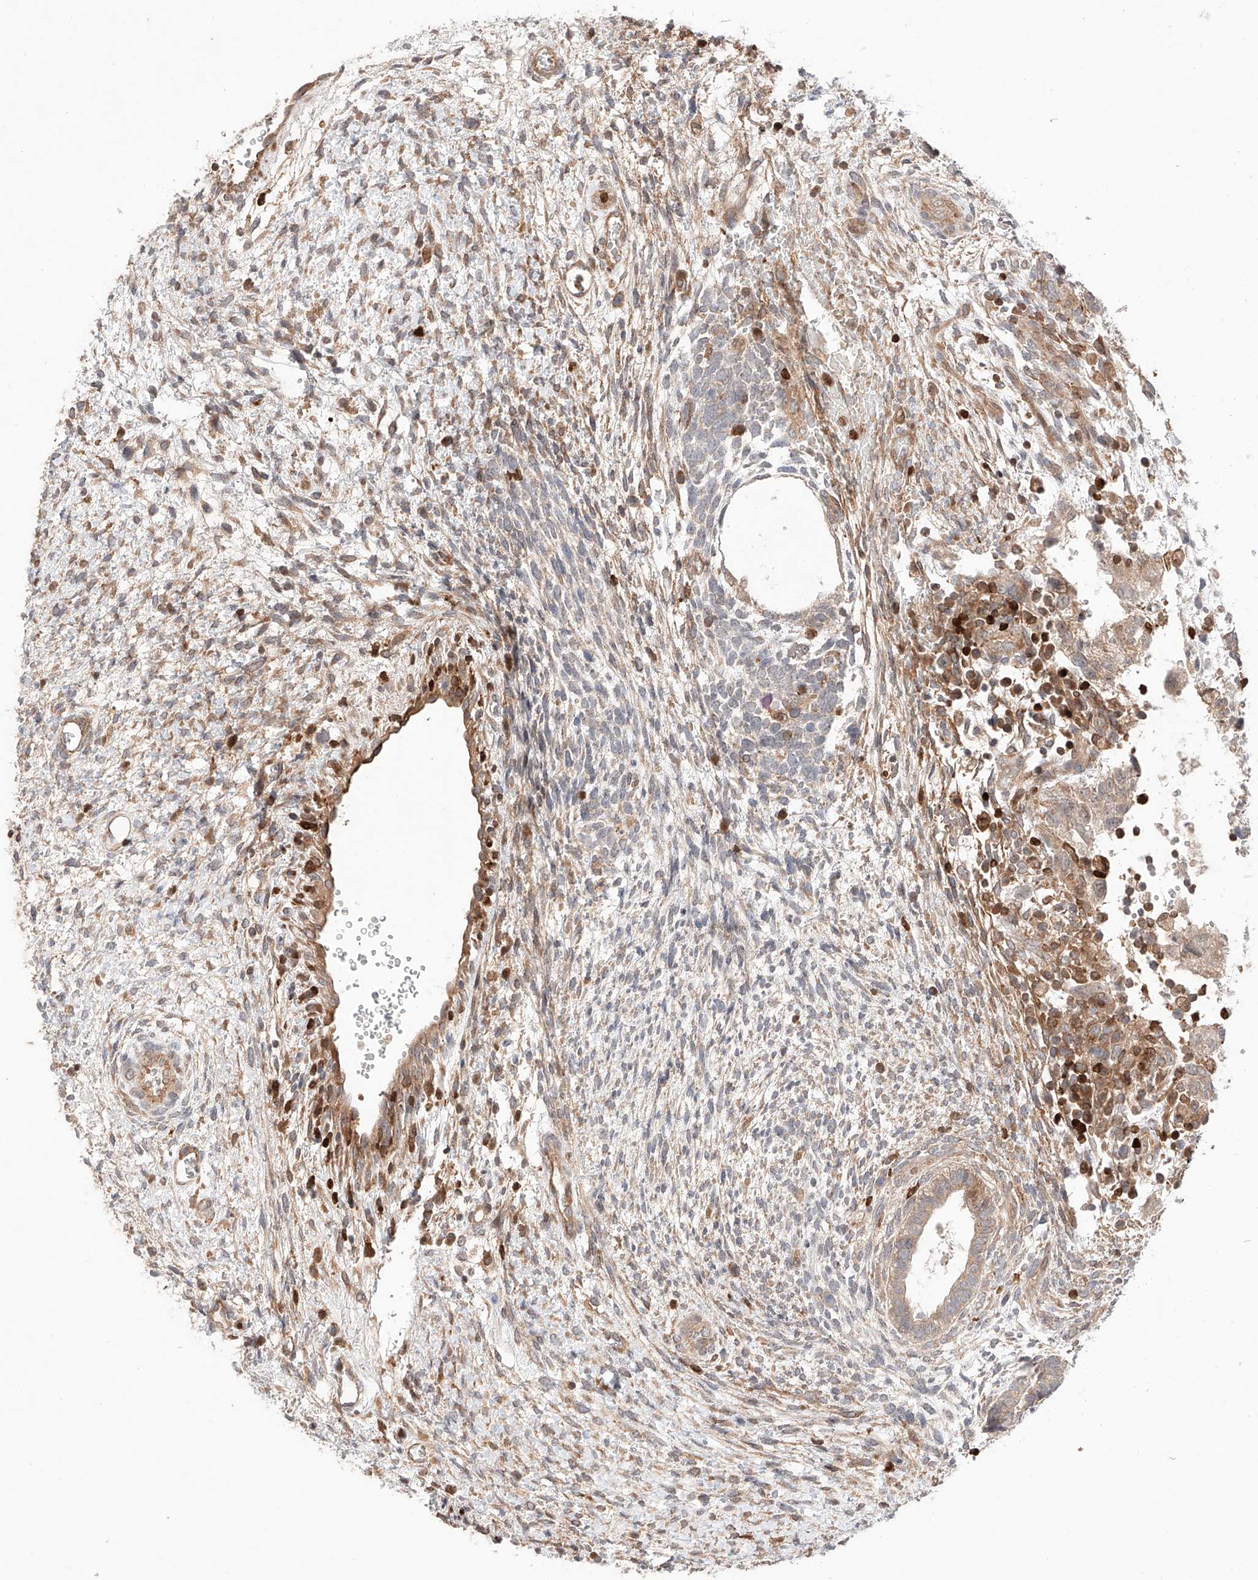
{"staining": {"intensity": "weak", "quantity": "25%-75%", "location": "cytoplasmic/membranous"}, "tissue": "testis cancer", "cell_type": "Tumor cells", "image_type": "cancer", "snomed": [{"axis": "morphology", "description": "Carcinoma, Embryonal, NOS"}, {"axis": "topography", "description": "Testis"}], "caption": "Approximately 25%-75% of tumor cells in human embryonal carcinoma (testis) display weak cytoplasmic/membranous protein positivity as visualized by brown immunohistochemical staining.", "gene": "IGSF22", "patient": {"sex": "male", "age": 37}}